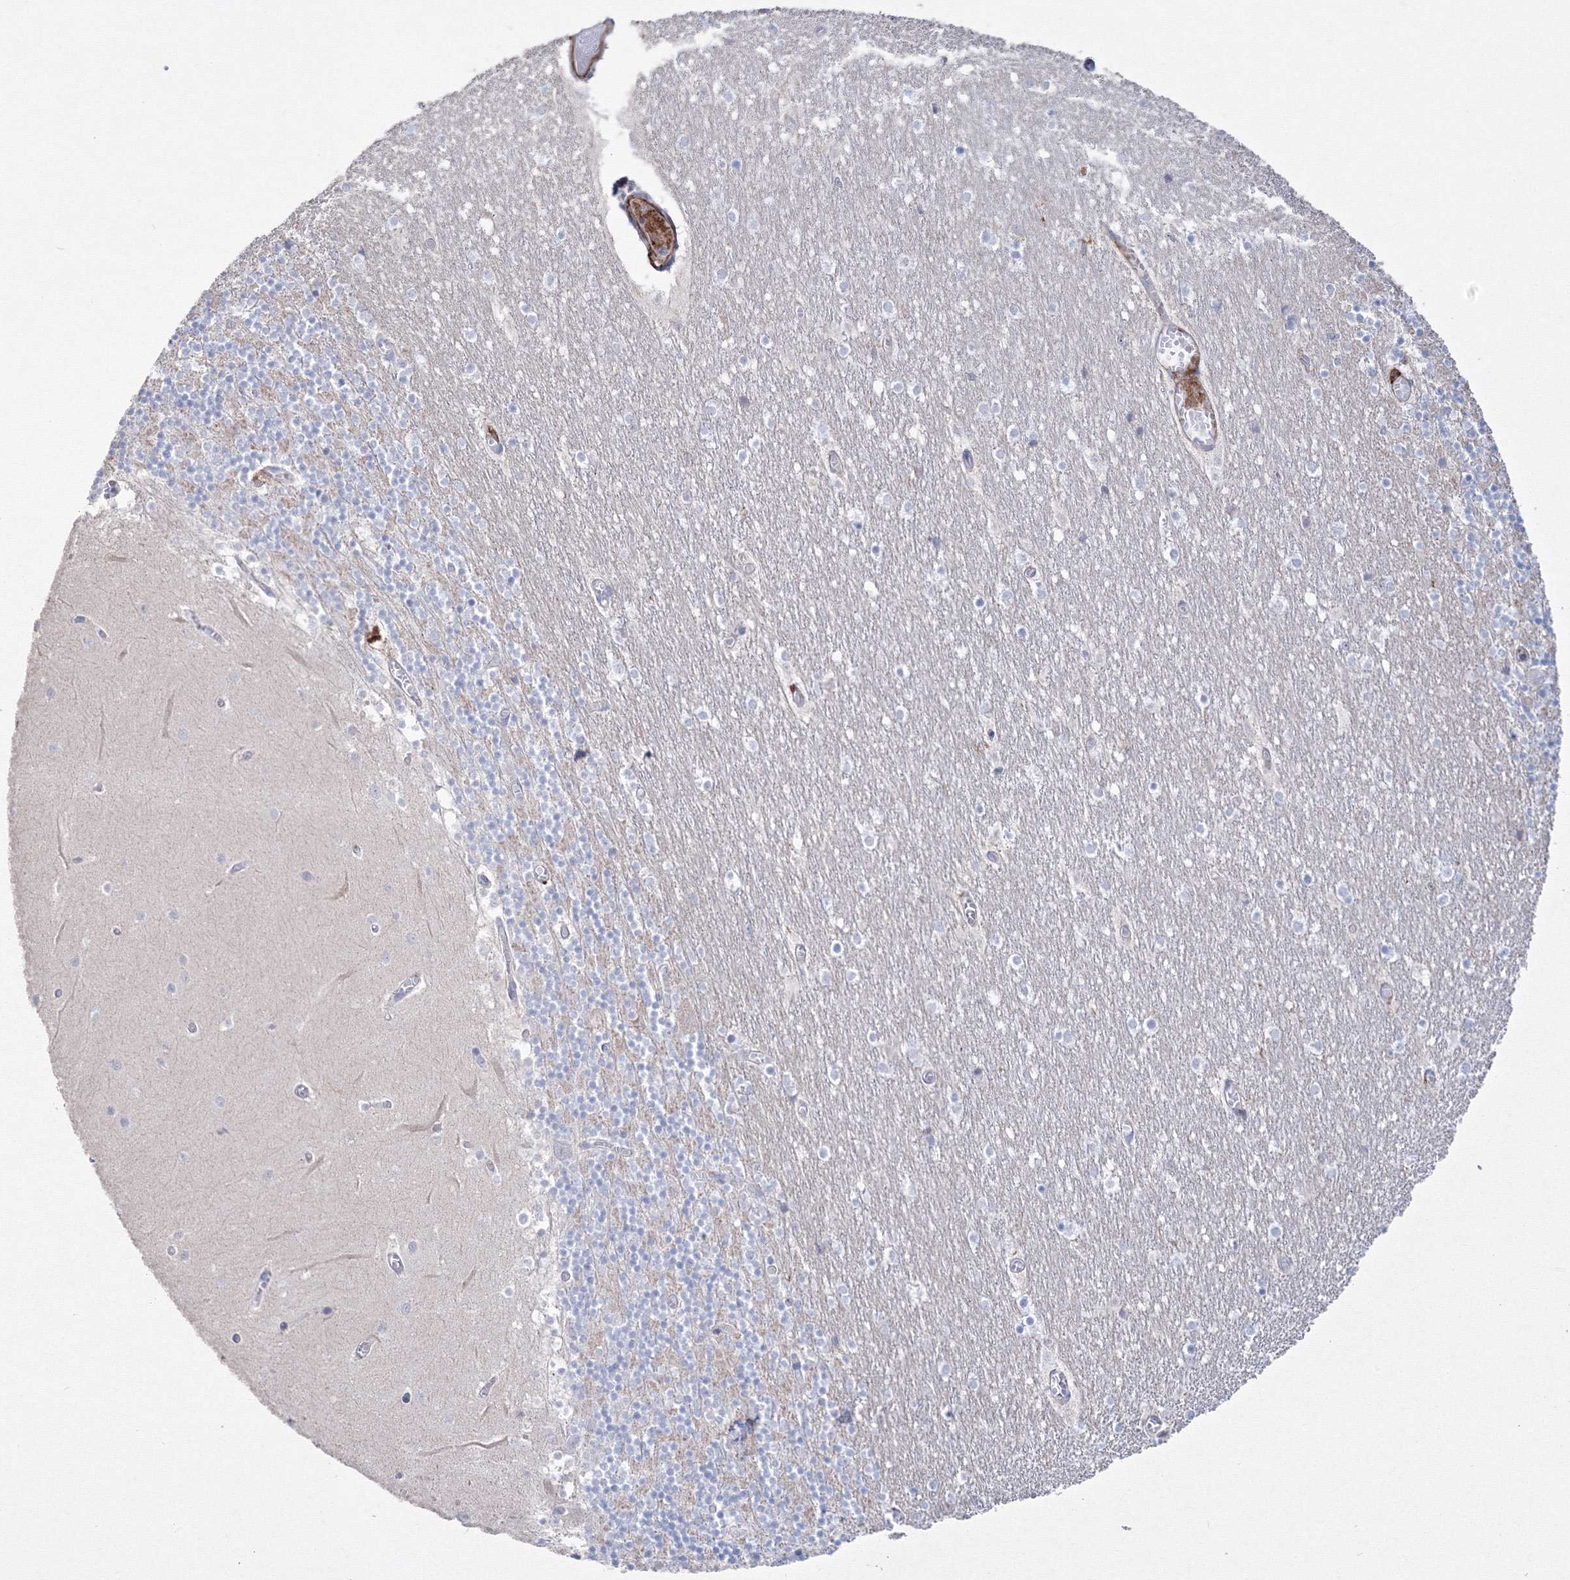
{"staining": {"intensity": "negative", "quantity": "none", "location": "none"}, "tissue": "cerebellum", "cell_type": "Cells in granular layer", "image_type": "normal", "snomed": [{"axis": "morphology", "description": "Normal tissue, NOS"}, {"axis": "topography", "description": "Cerebellum"}], "caption": "Benign cerebellum was stained to show a protein in brown. There is no significant positivity in cells in granular layer.", "gene": "GPR82", "patient": {"sex": "female", "age": 28}}